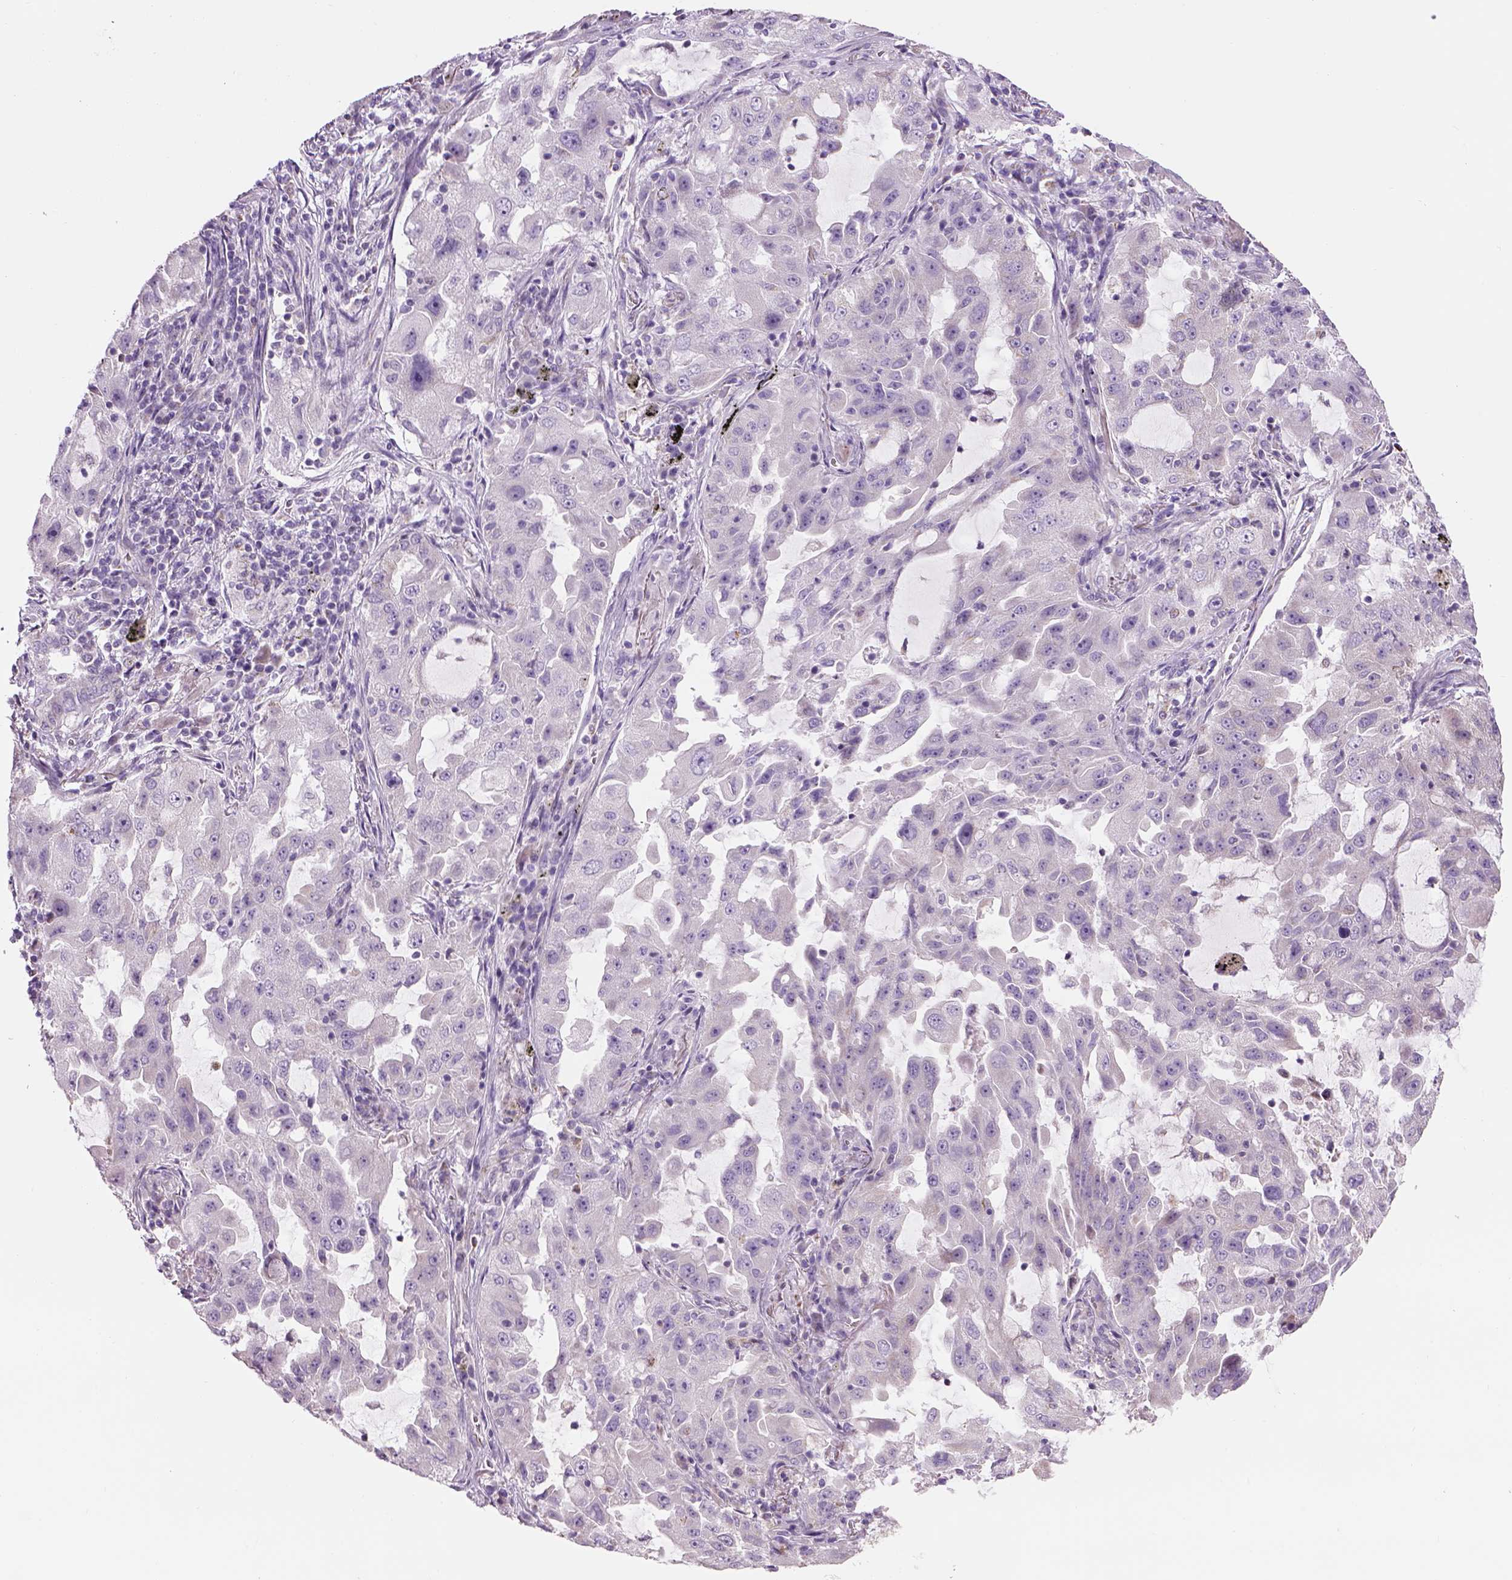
{"staining": {"intensity": "negative", "quantity": "none", "location": "none"}, "tissue": "lung cancer", "cell_type": "Tumor cells", "image_type": "cancer", "snomed": [{"axis": "morphology", "description": "Adenocarcinoma, NOS"}, {"axis": "topography", "description": "Lung"}], "caption": "Immunohistochemistry micrograph of lung cancer stained for a protein (brown), which reveals no staining in tumor cells. (Brightfield microscopy of DAB (3,3'-diaminobenzidine) immunohistochemistry at high magnification).", "gene": "IFT52", "patient": {"sex": "female", "age": 61}}